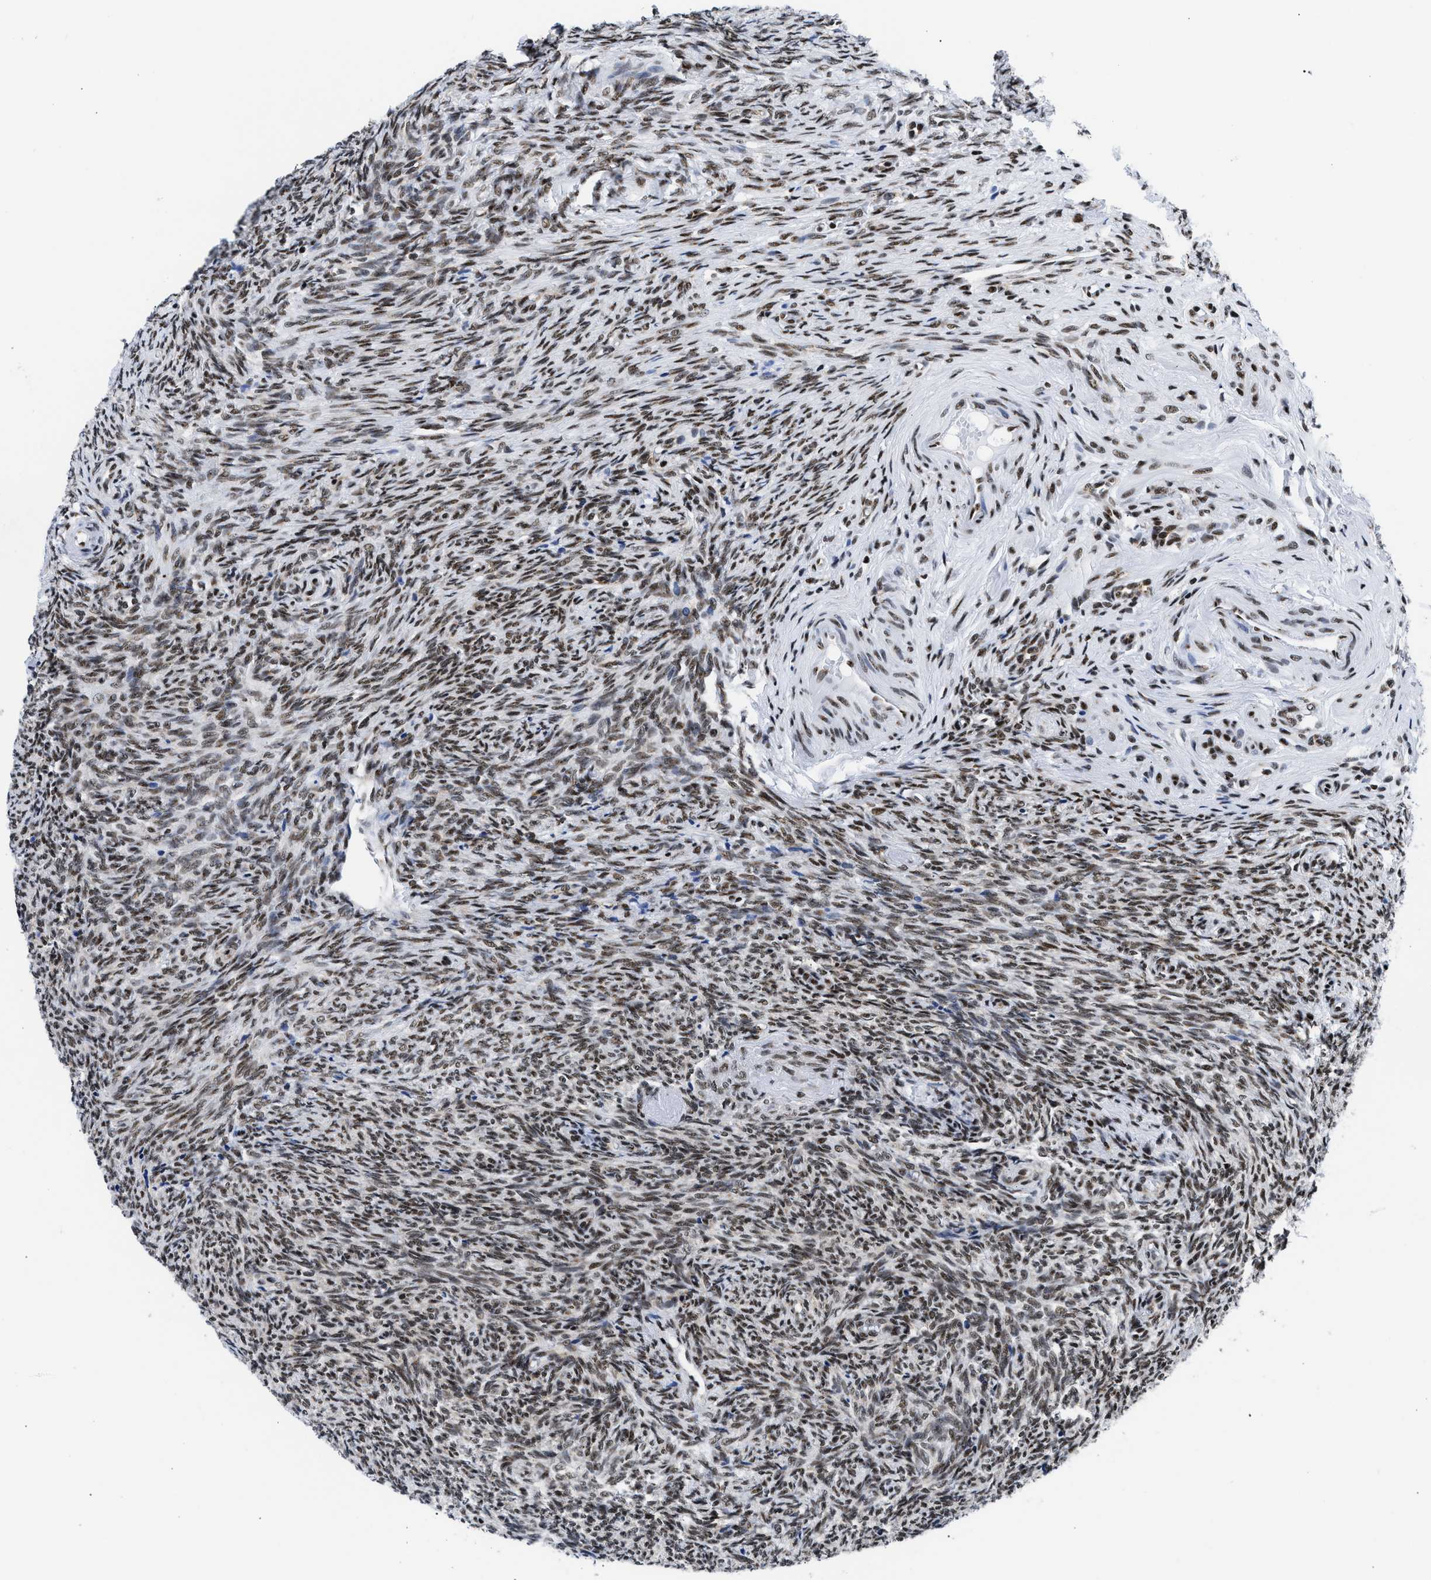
{"staining": {"intensity": "moderate", "quantity": ">75%", "location": "nuclear"}, "tissue": "ovary", "cell_type": "Follicle cells", "image_type": "normal", "snomed": [{"axis": "morphology", "description": "Normal tissue, NOS"}, {"axis": "topography", "description": "Ovary"}], "caption": "IHC of normal human ovary exhibits medium levels of moderate nuclear positivity in approximately >75% of follicle cells.", "gene": "RBM8A", "patient": {"sex": "female", "age": 41}}